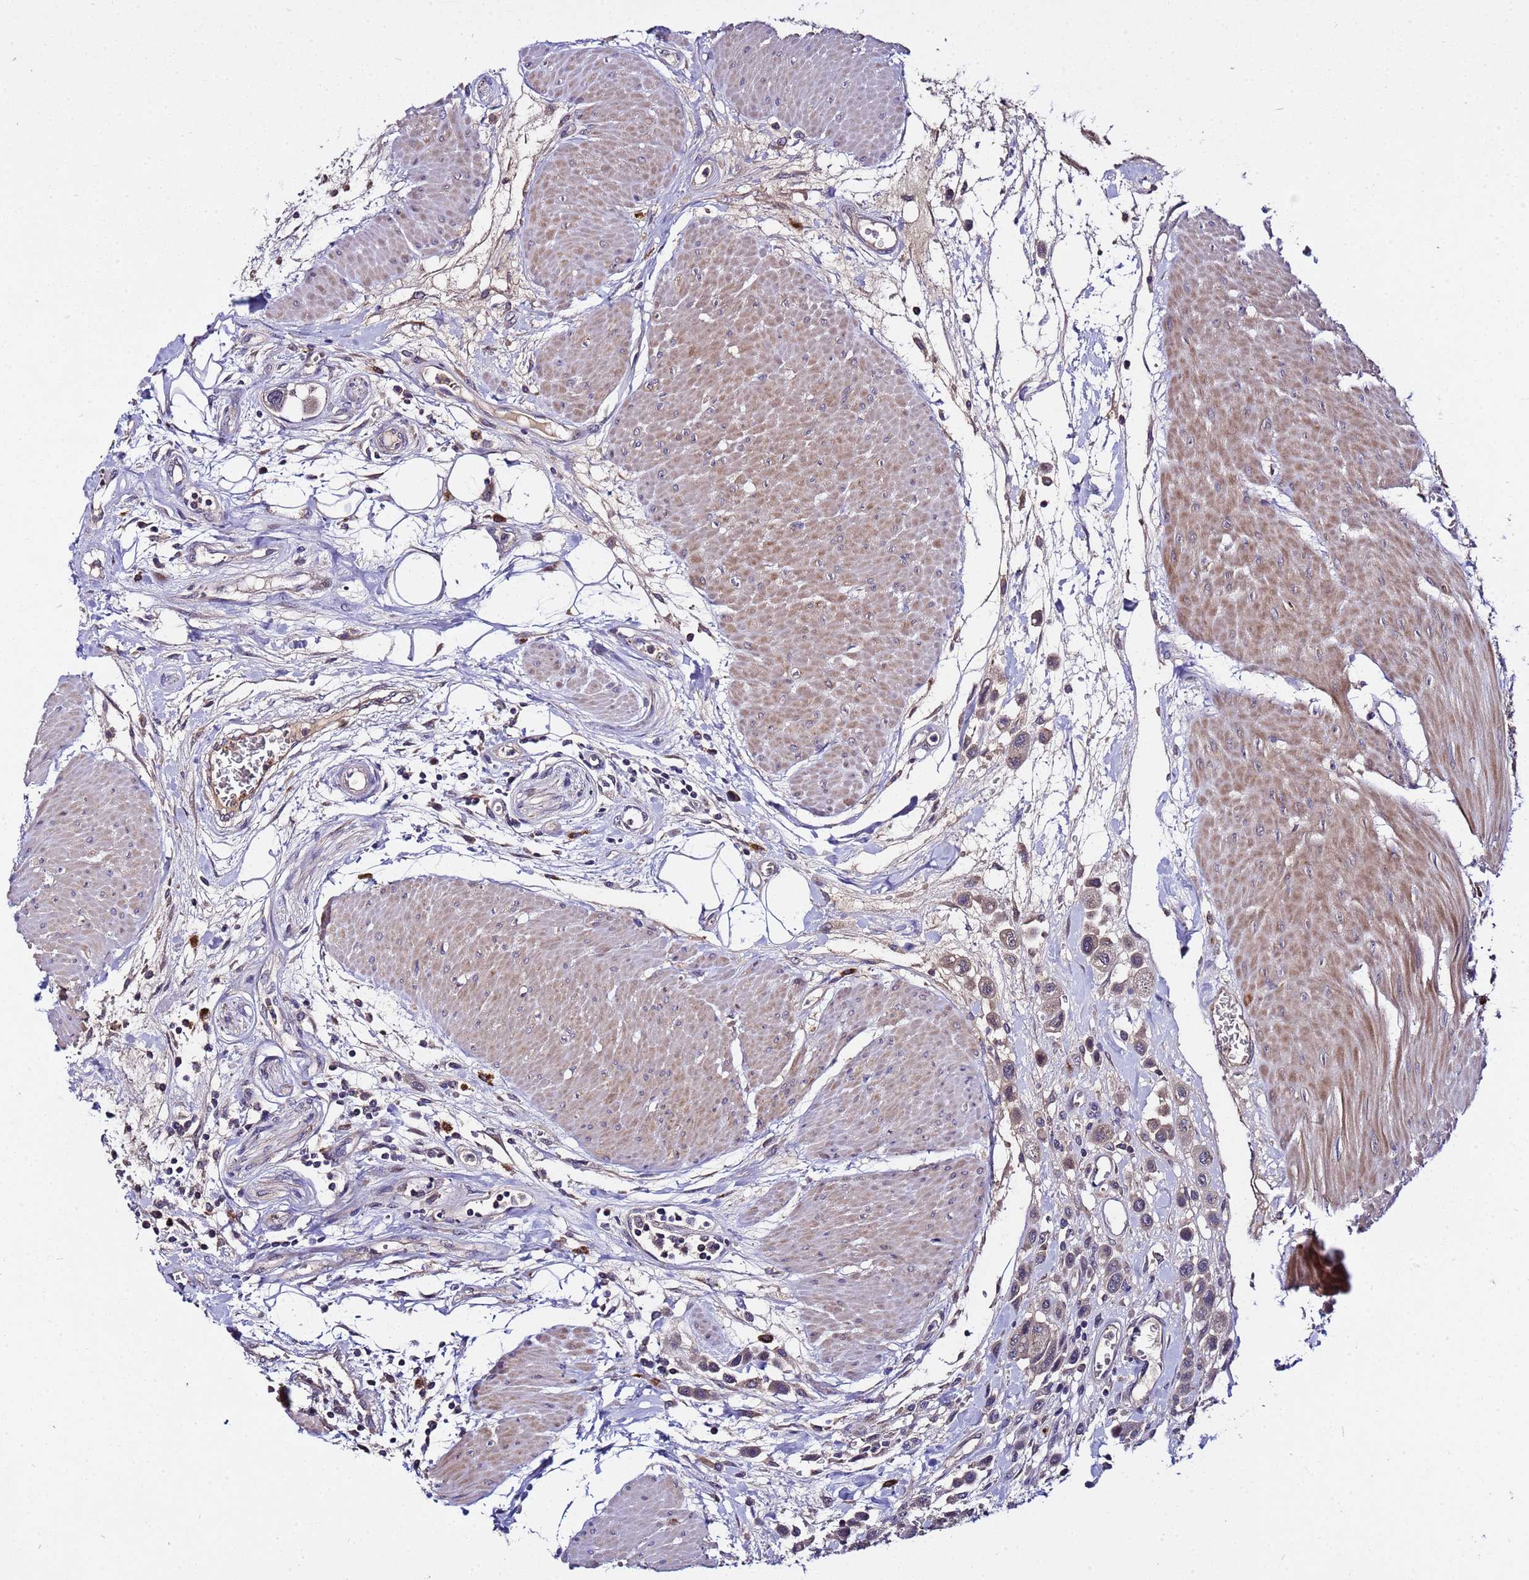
{"staining": {"intensity": "weak", "quantity": "25%-75%", "location": "cytoplasmic/membranous"}, "tissue": "urothelial cancer", "cell_type": "Tumor cells", "image_type": "cancer", "snomed": [{"axis": "morphology", "description": "Urothelial carcinoma, High grade"}, {"axis": "topography", "description": "Urinary bladder"}], "caption": "Immunohistochemistry (IHC) of human urothelial cancer reveals low levels of weak cytoplasmic/membranous expression in about 25%-75% of tumor cells.", "gene": "PLXDC2", "patient": {"sex": "male", "age": 50}}